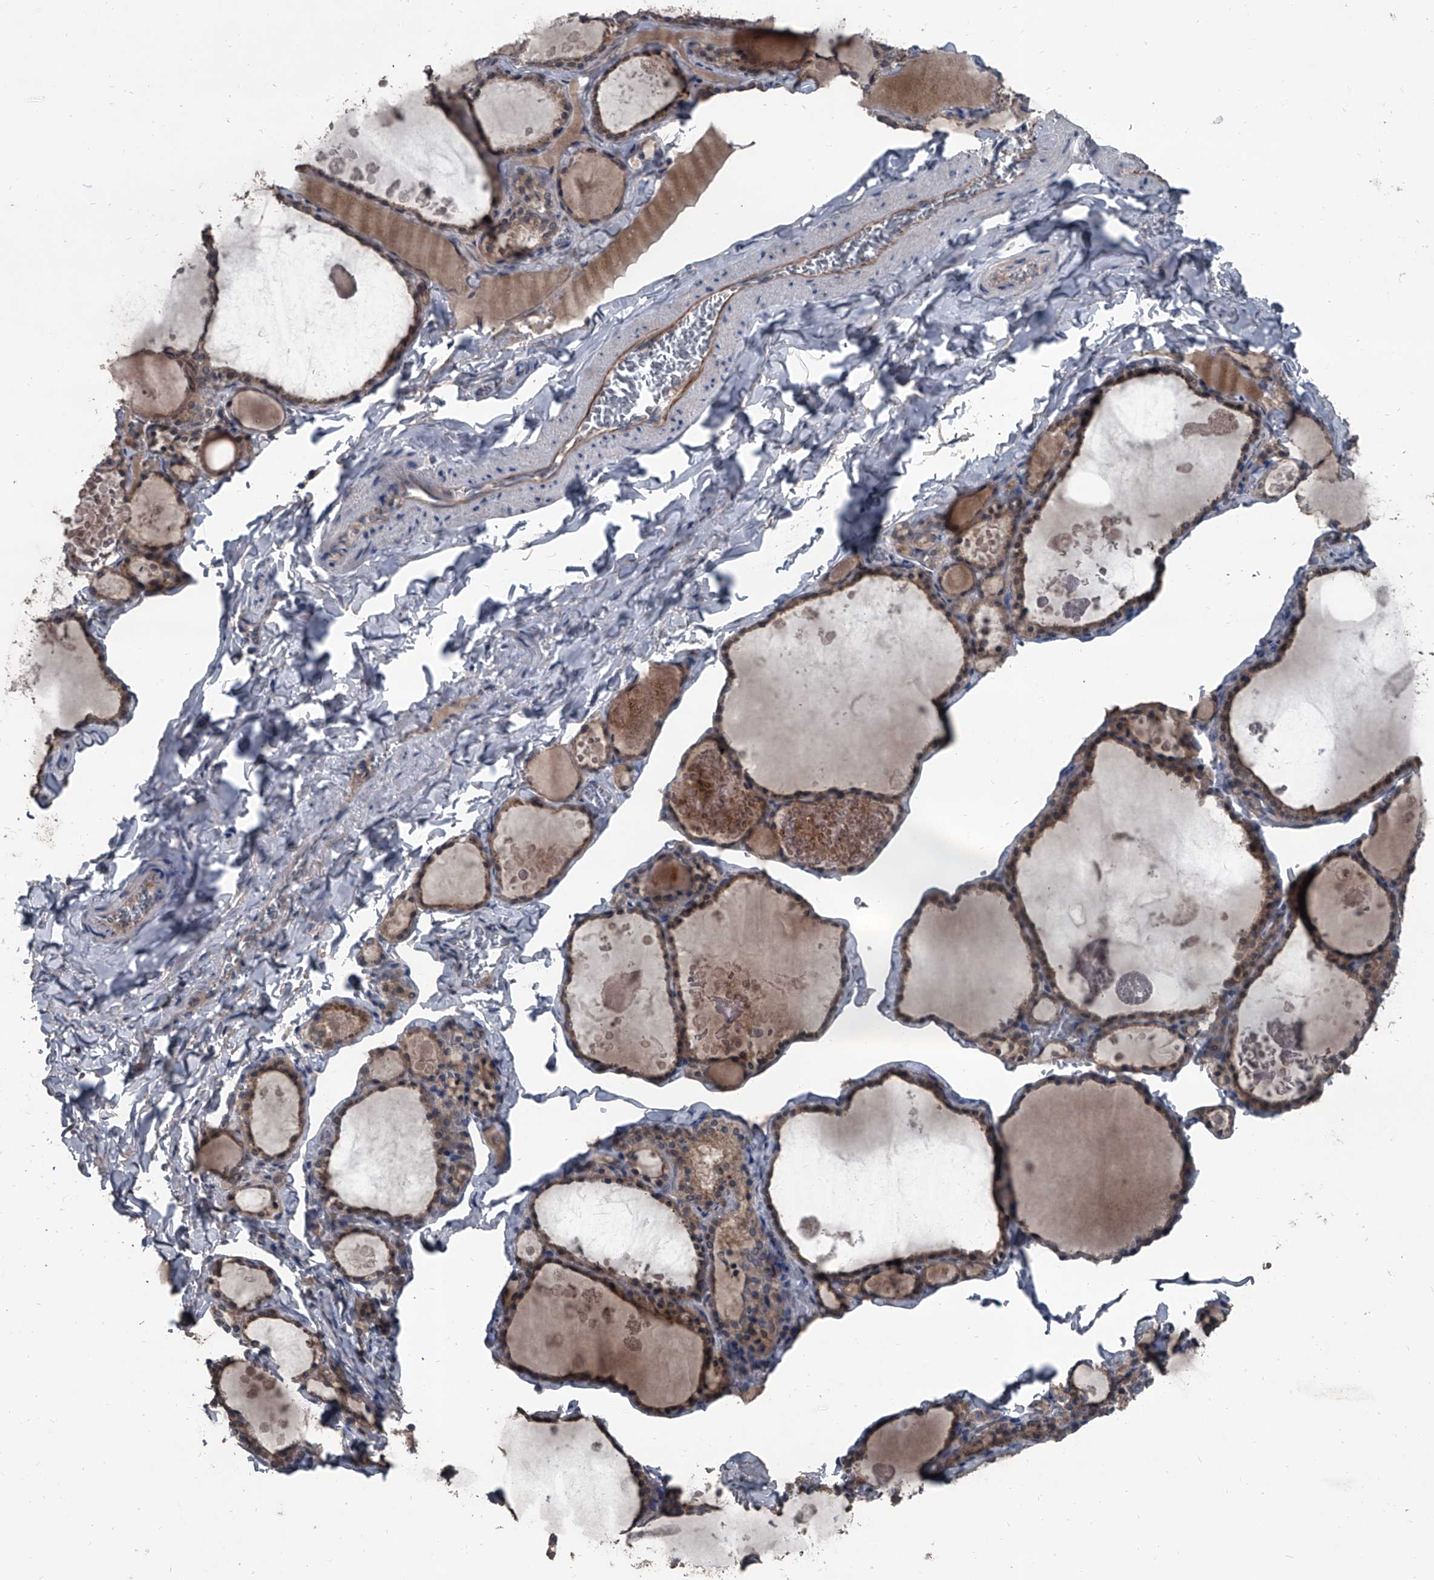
{"staining": {"intensity": "weak", "quantity": ">75%", "location": "cytoplasmic/membranous"}, "tissue": "thyroid gland", "cell_type": "Glandular cells", "image_type": "normal", "snomed": [{"axis": "morphology", "description": "Normal tissue, NOS"}, {"axis": "topography", "description": "Thyroid gland"}], "caption": "Immunohistochemical staining of benign human thyroid gland exhibits weak cytoplasmic/membranous protein expression in approximately >75% of glandular cells. (Brightfield microscopy of DAB IHC at high magnification).", "gene": "OARD1", "patient": {"sex": "male", "age": 56}}